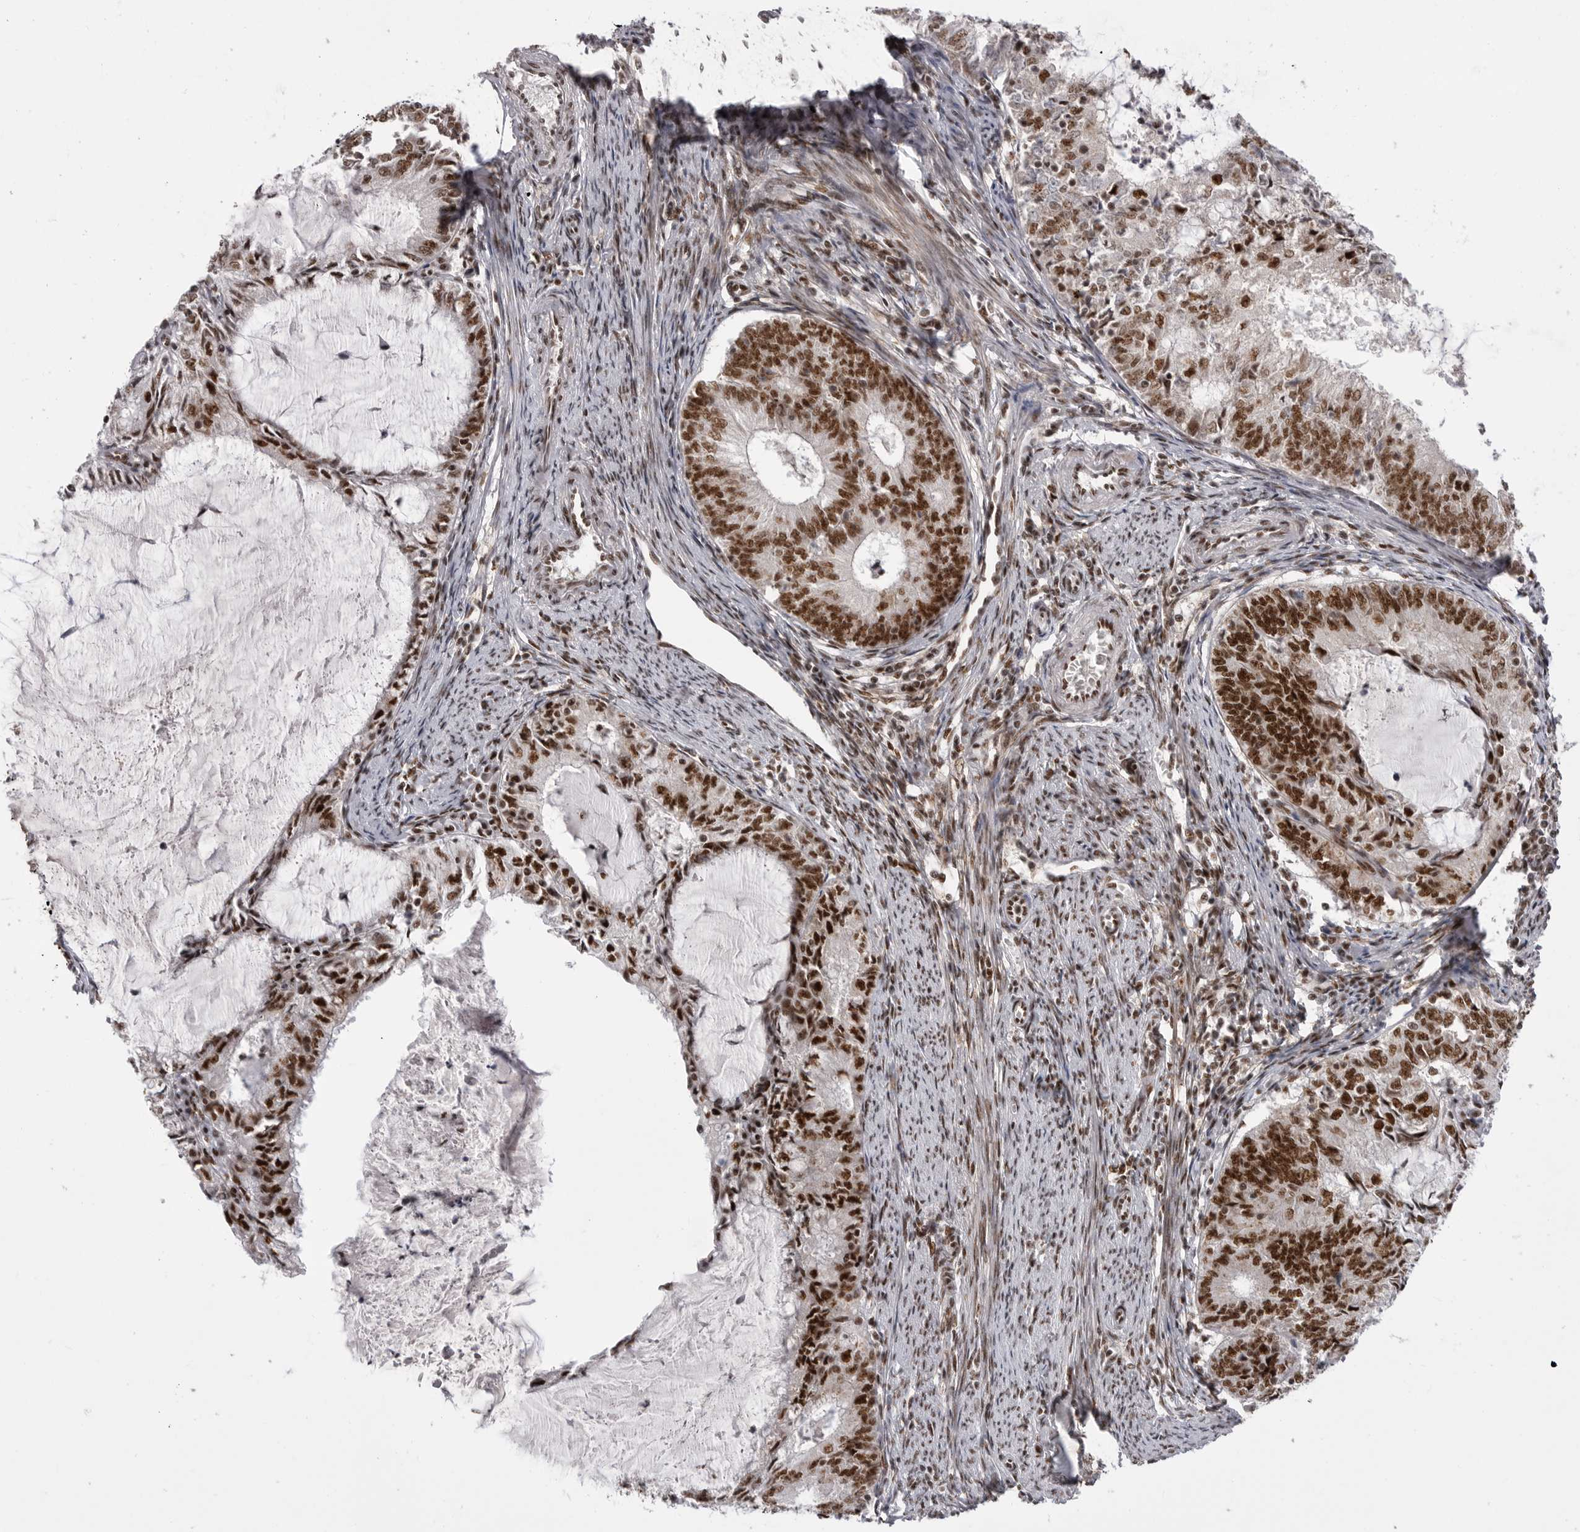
{"staining": {"intensity": "moderate", "quantity": ">75%", "location": "nuclear"}, "tissue": "endometrial cancer", "cell_type": "Tumor cells", "image_type": "cancer", "snomed": [{"axis": "morphology", "description": "Adenocarcinoma, NOS"}, {"axis": "topography", "description": "Endometrium"}], "caption": "Immunohistochemistry (IHC) (DAB) staining of endometrial cancer demonstrates moderate nuclear protein staining in about >75% of tumor cells. Nuclei are stained in blue.", "gene": "PPP1R8", "patient": {"sex": "female", "age": 57}}